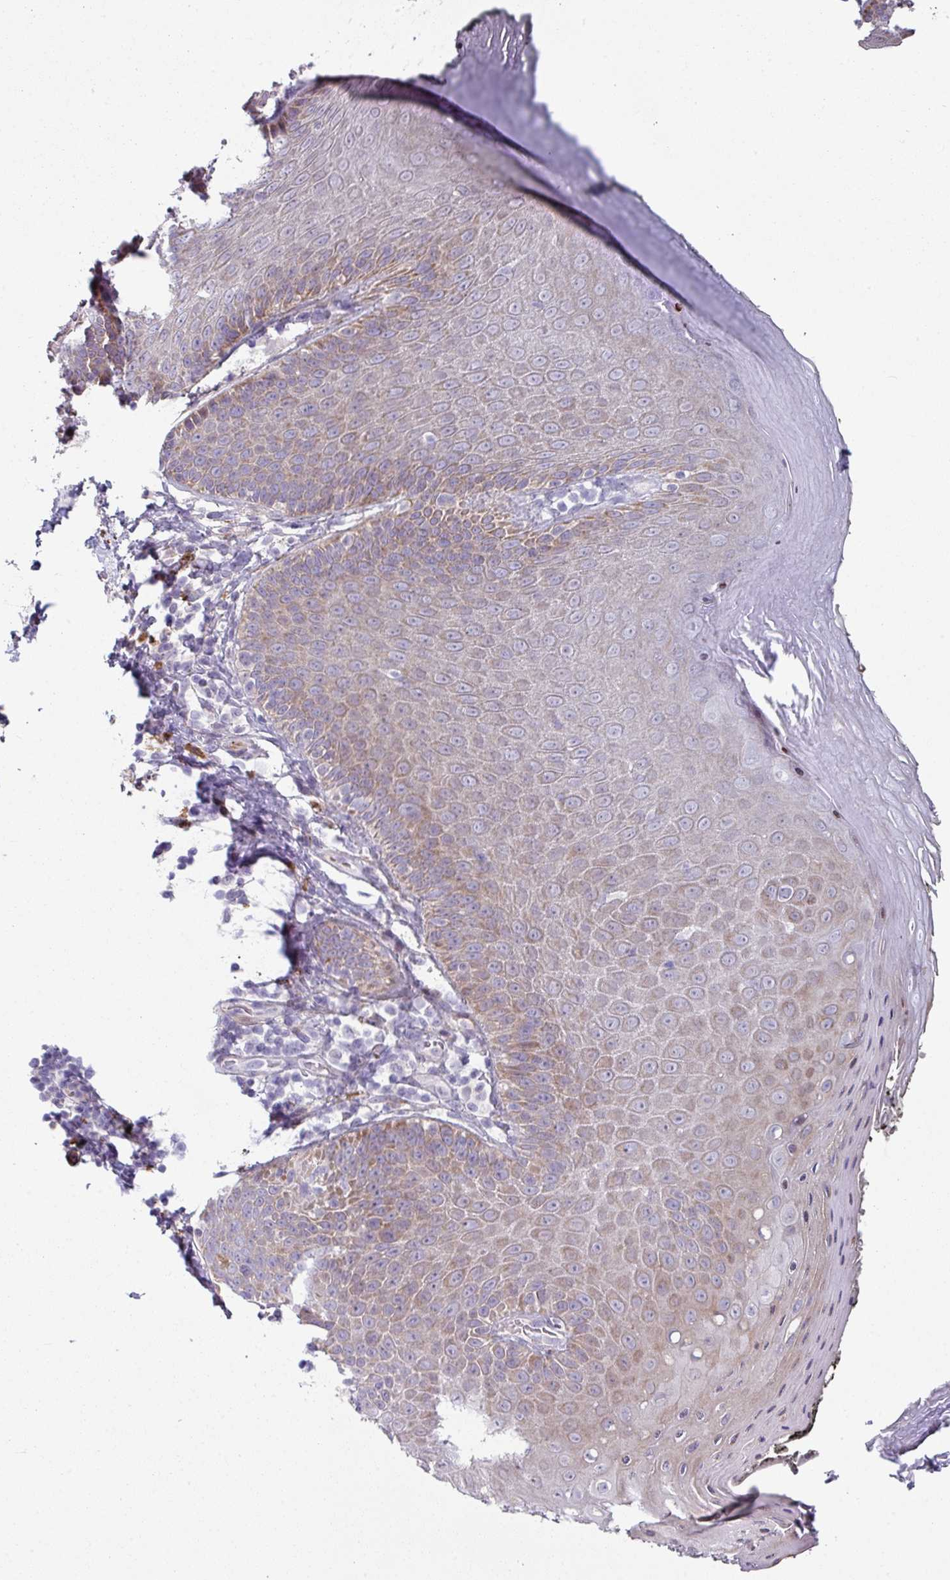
{"staining": {"intensity": "moderate", "quantity": "25%-75%", "location": "cytoplasmic/membranous"}, "tissue": "skin", "cell_type": "Epidermal cells", "image_type": "normal", "snomed": [{"axis": "morphology", "description": "Normal tissue, NOS"}, {"axis": "topography", "description": "Anal"}, {"axis": "topography", "description": "Peripheral nerve tissue"}], "caption": "A medium amount of moderate cytoplasmic/membranous staining is seen in approximately 25%-75% of epidermal cells in benign skin.", "gene": "C2orf16", "patient": {"sex": "male", "age": 53}}